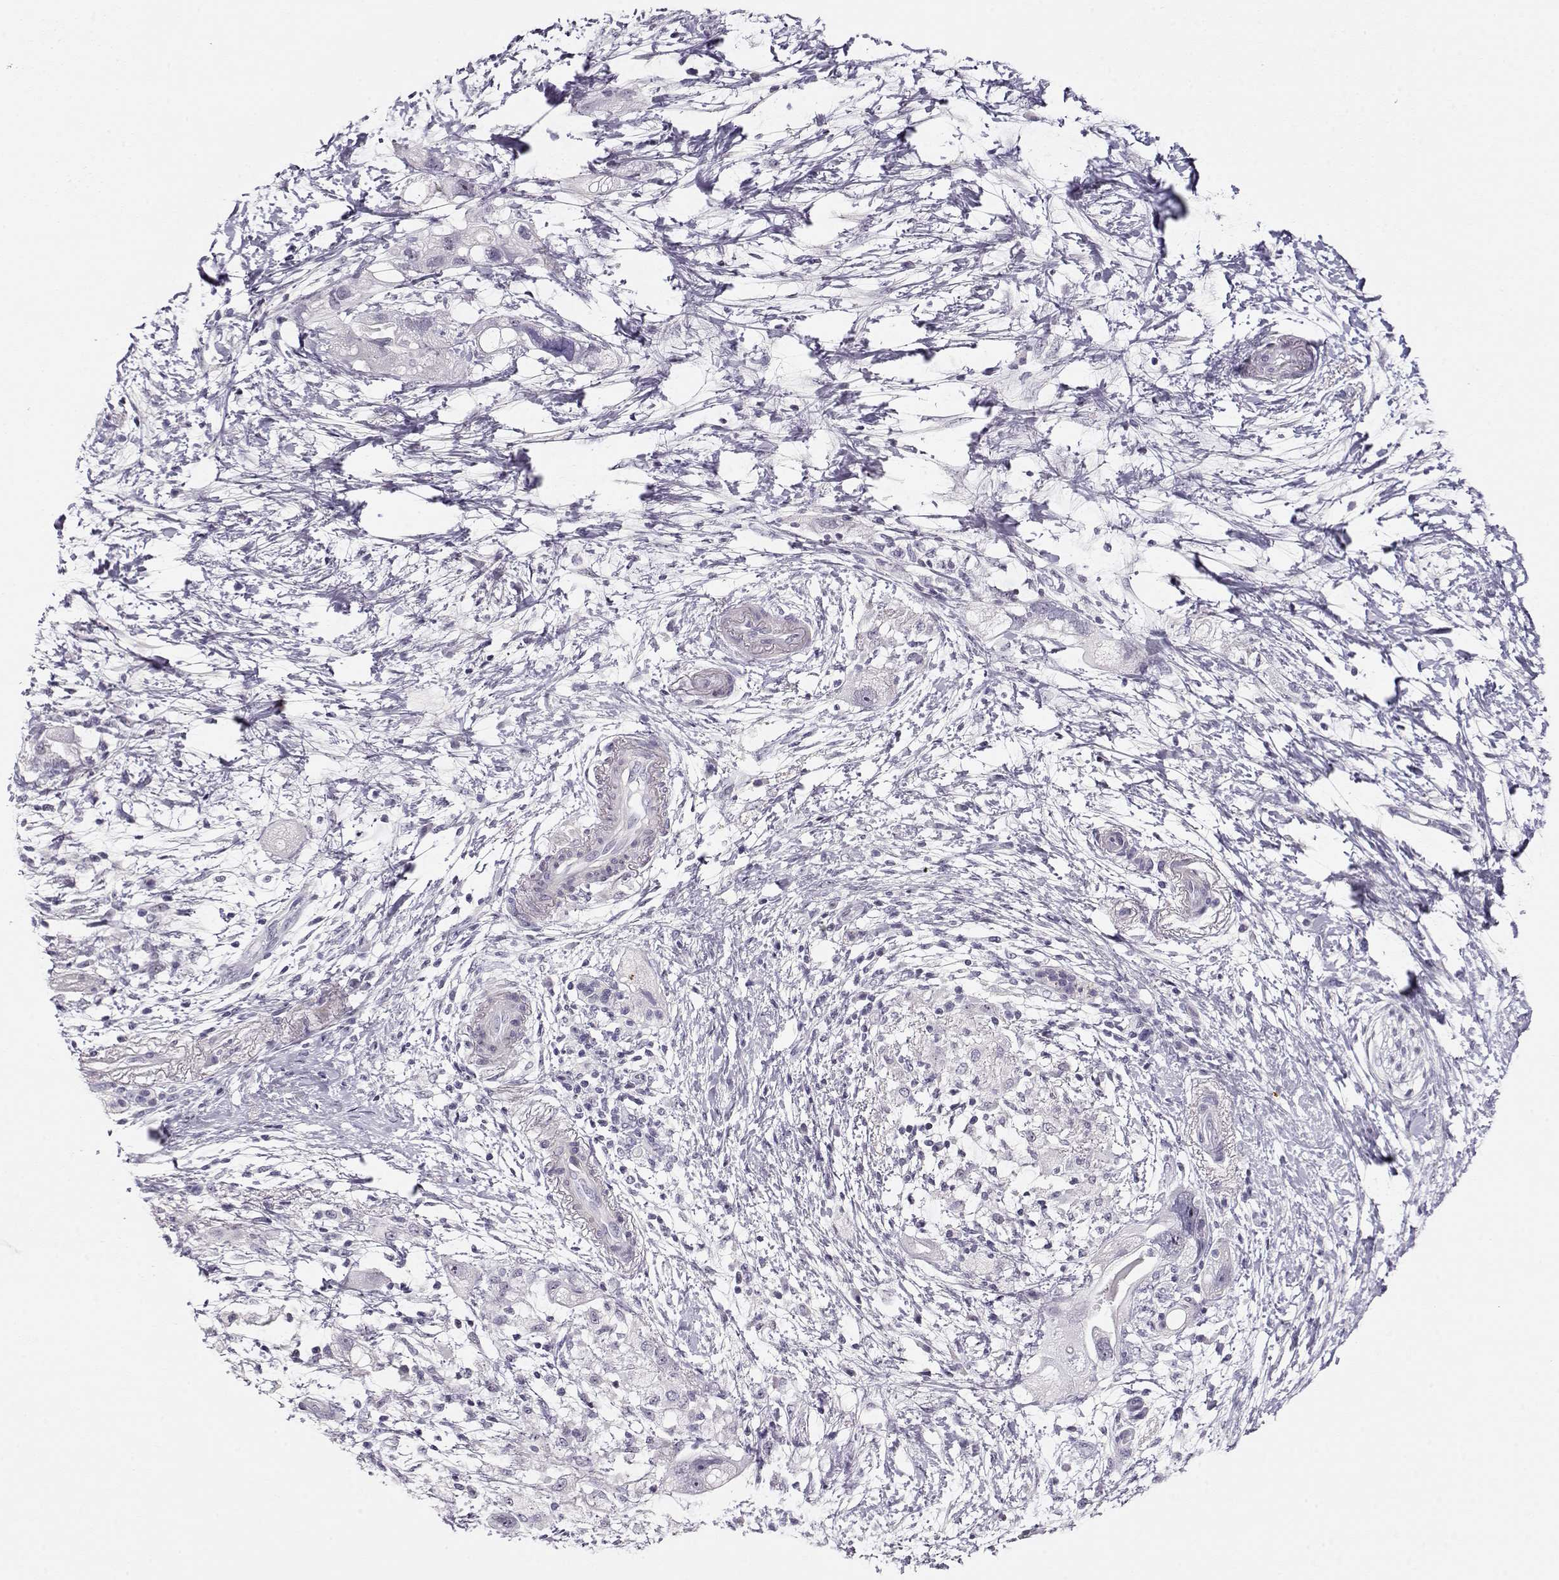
{"staining": {"intensity": "negative", "quantity": "none", "location": "none"}, "tissue": "pancreatic cancer", "cell_type": "Tumor cells", "image_type": "cancer", "snomed": [{"axis": "morphology", "description": "Adenocarcinoma, NOS"}, {"axis": "topography", "description": "Pancreas"}], "caption": "Photomicrograph shows no protein staining in tumor cells of pancreatic cancer tissue.", "gene": "CRX", "patient": {"sex": "female", "age": 72}}